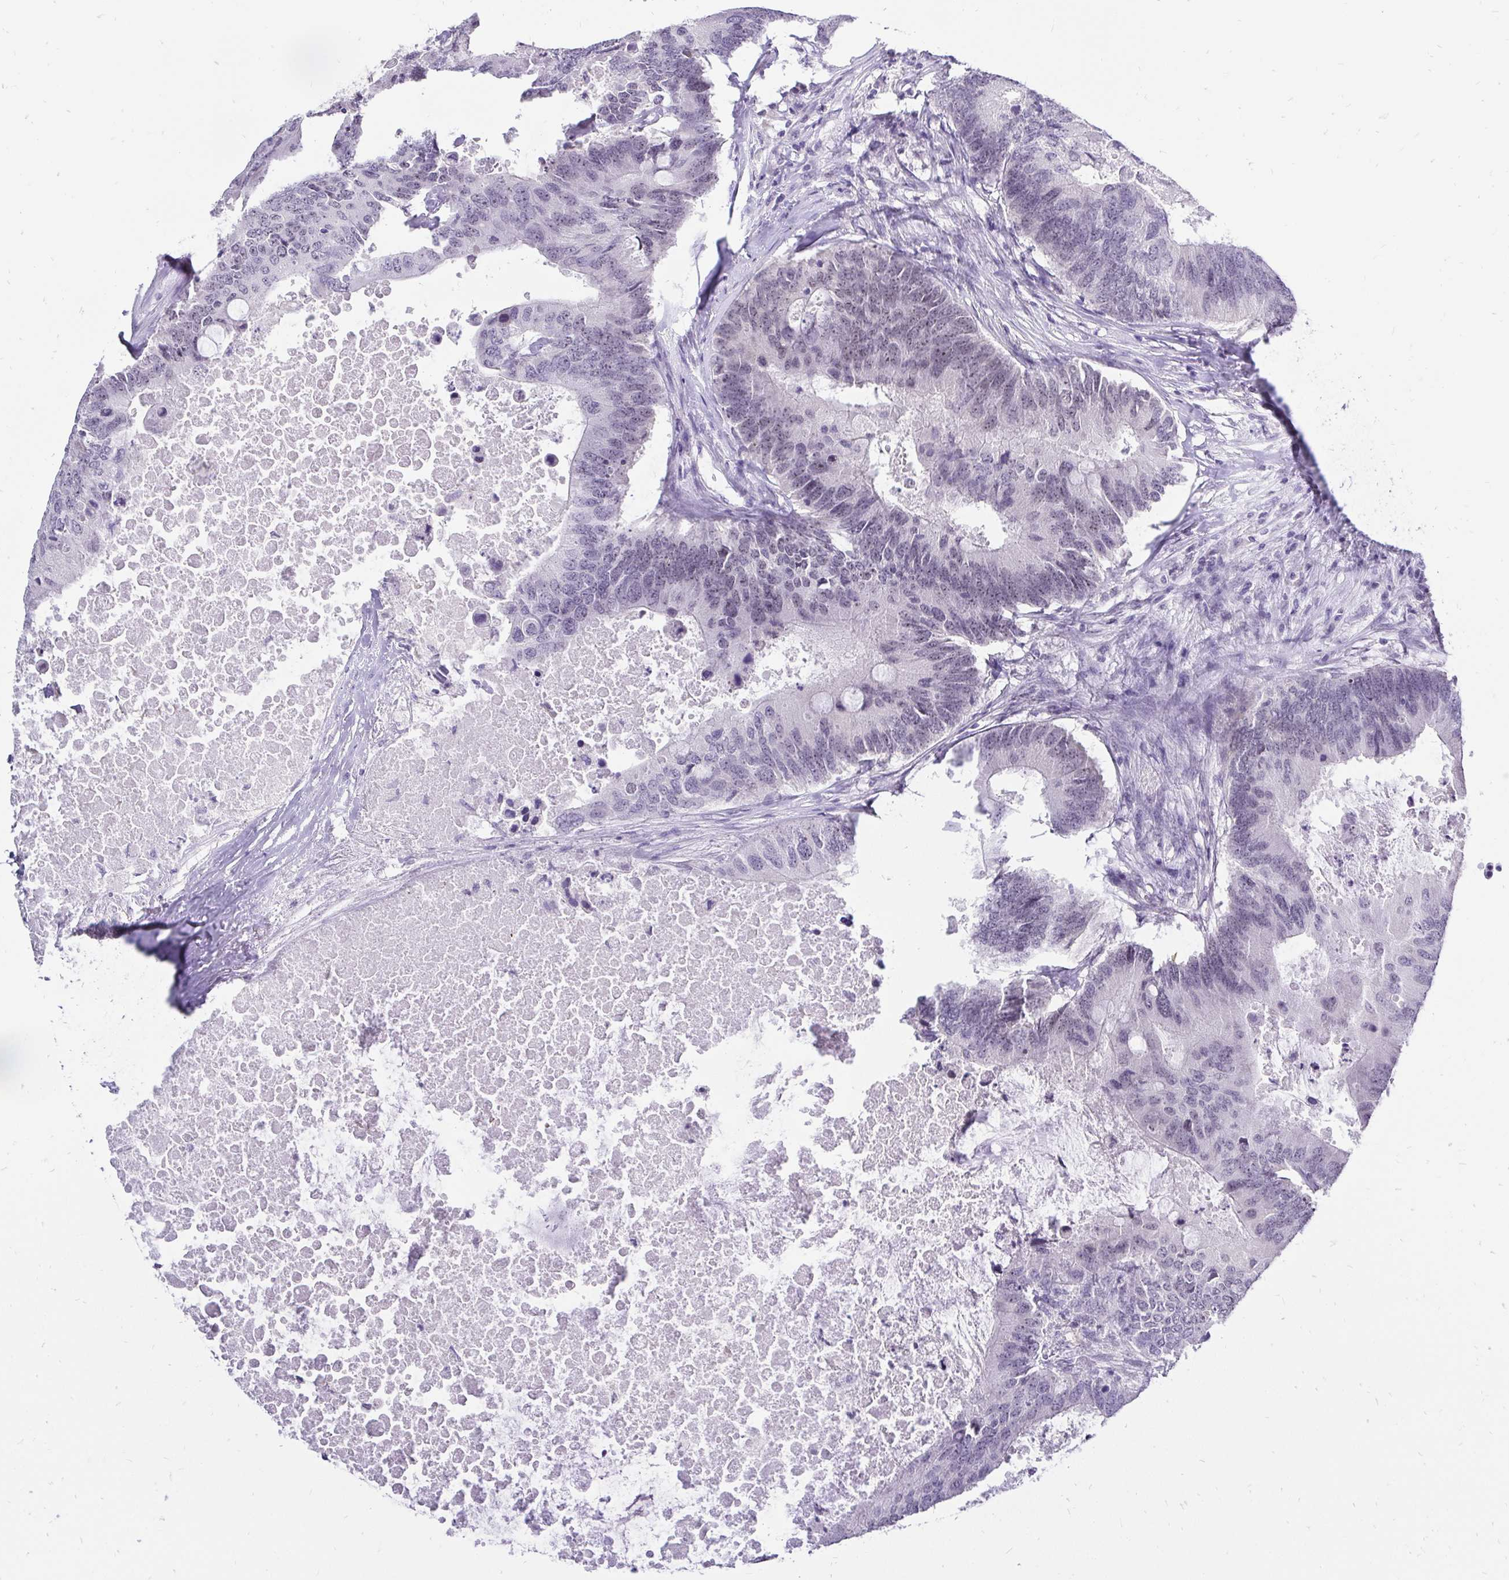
{"staining": {"intensity": "negative", "quantity": "none", "location": "none"}, "tissue": "colorectal cancer", "cell_type": "Tumor cells", "image_type": "cancer", "snomed": [{"axis": "morphology", "description": "Adenocarcinoma, NOS"}, {"axis": "topography", "description": "Colon"}], "caption": "Tumor cells are negative for protein expression in human adenocarcinoma (colorectal). Brightfield microscopy of IHC stained with DAB (brown) and hematoxylin (blue), captured at high magnification.", "gene": "ZNF860", "patient": {"sex": "male", "age": 71}}